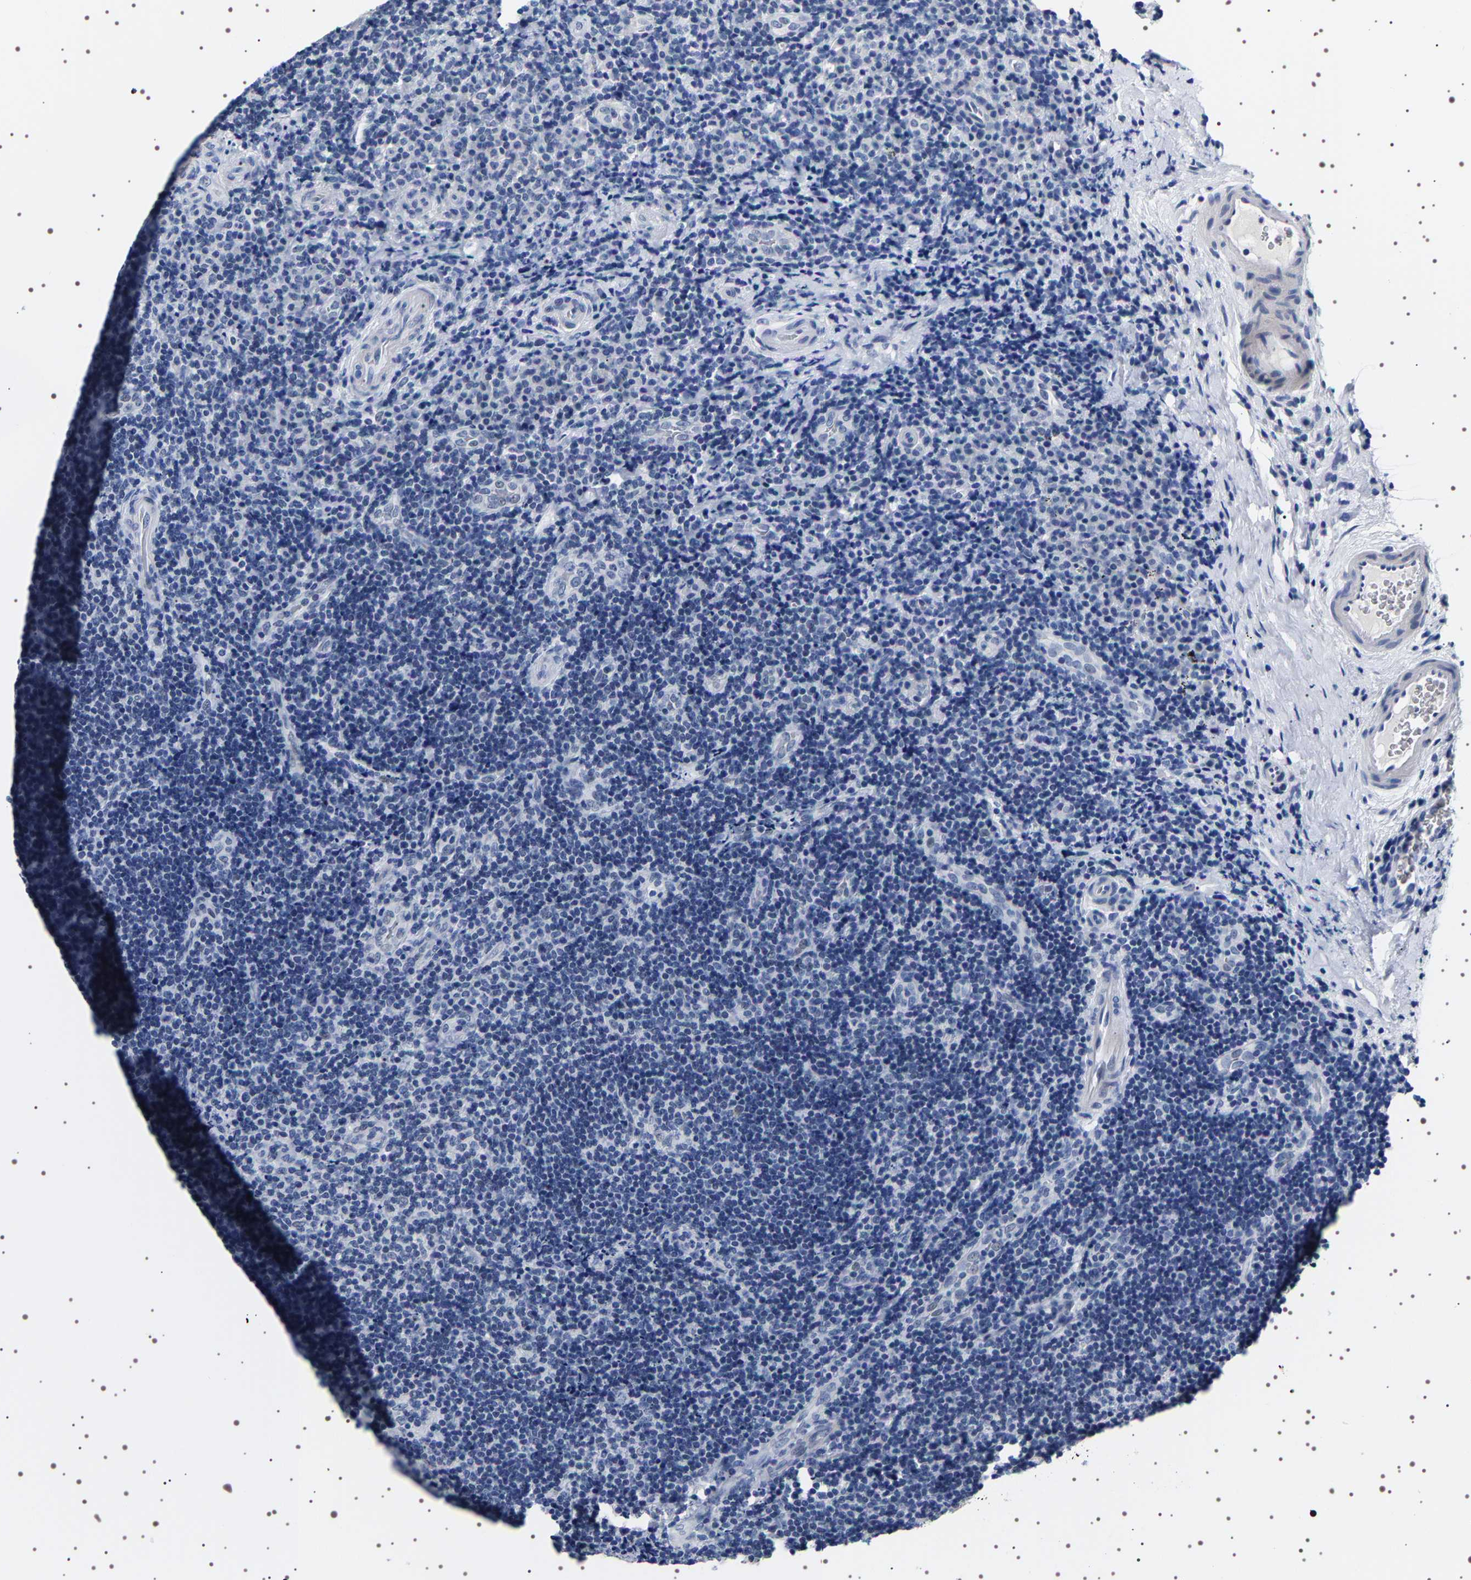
{"staining": {"intensity": "negative", "quantity": "none", "location": "none"}, "tissue": "lymphoma", "cell_type": "Tumor cells", "image_type": "cancer", "snomed": [{"axis": "morphology", "description": "Malignant lymphoma, non-Hodgkin's type, High grade"}, {"axis": "topography", "description": "Tonsil"}], "caption": "Tumor cells are negative for protein expression in human lymphoma. (DAB IHC, high magnification).", "gene": "UBQLN3", "patient": {"sex": "female", "age": 36}}